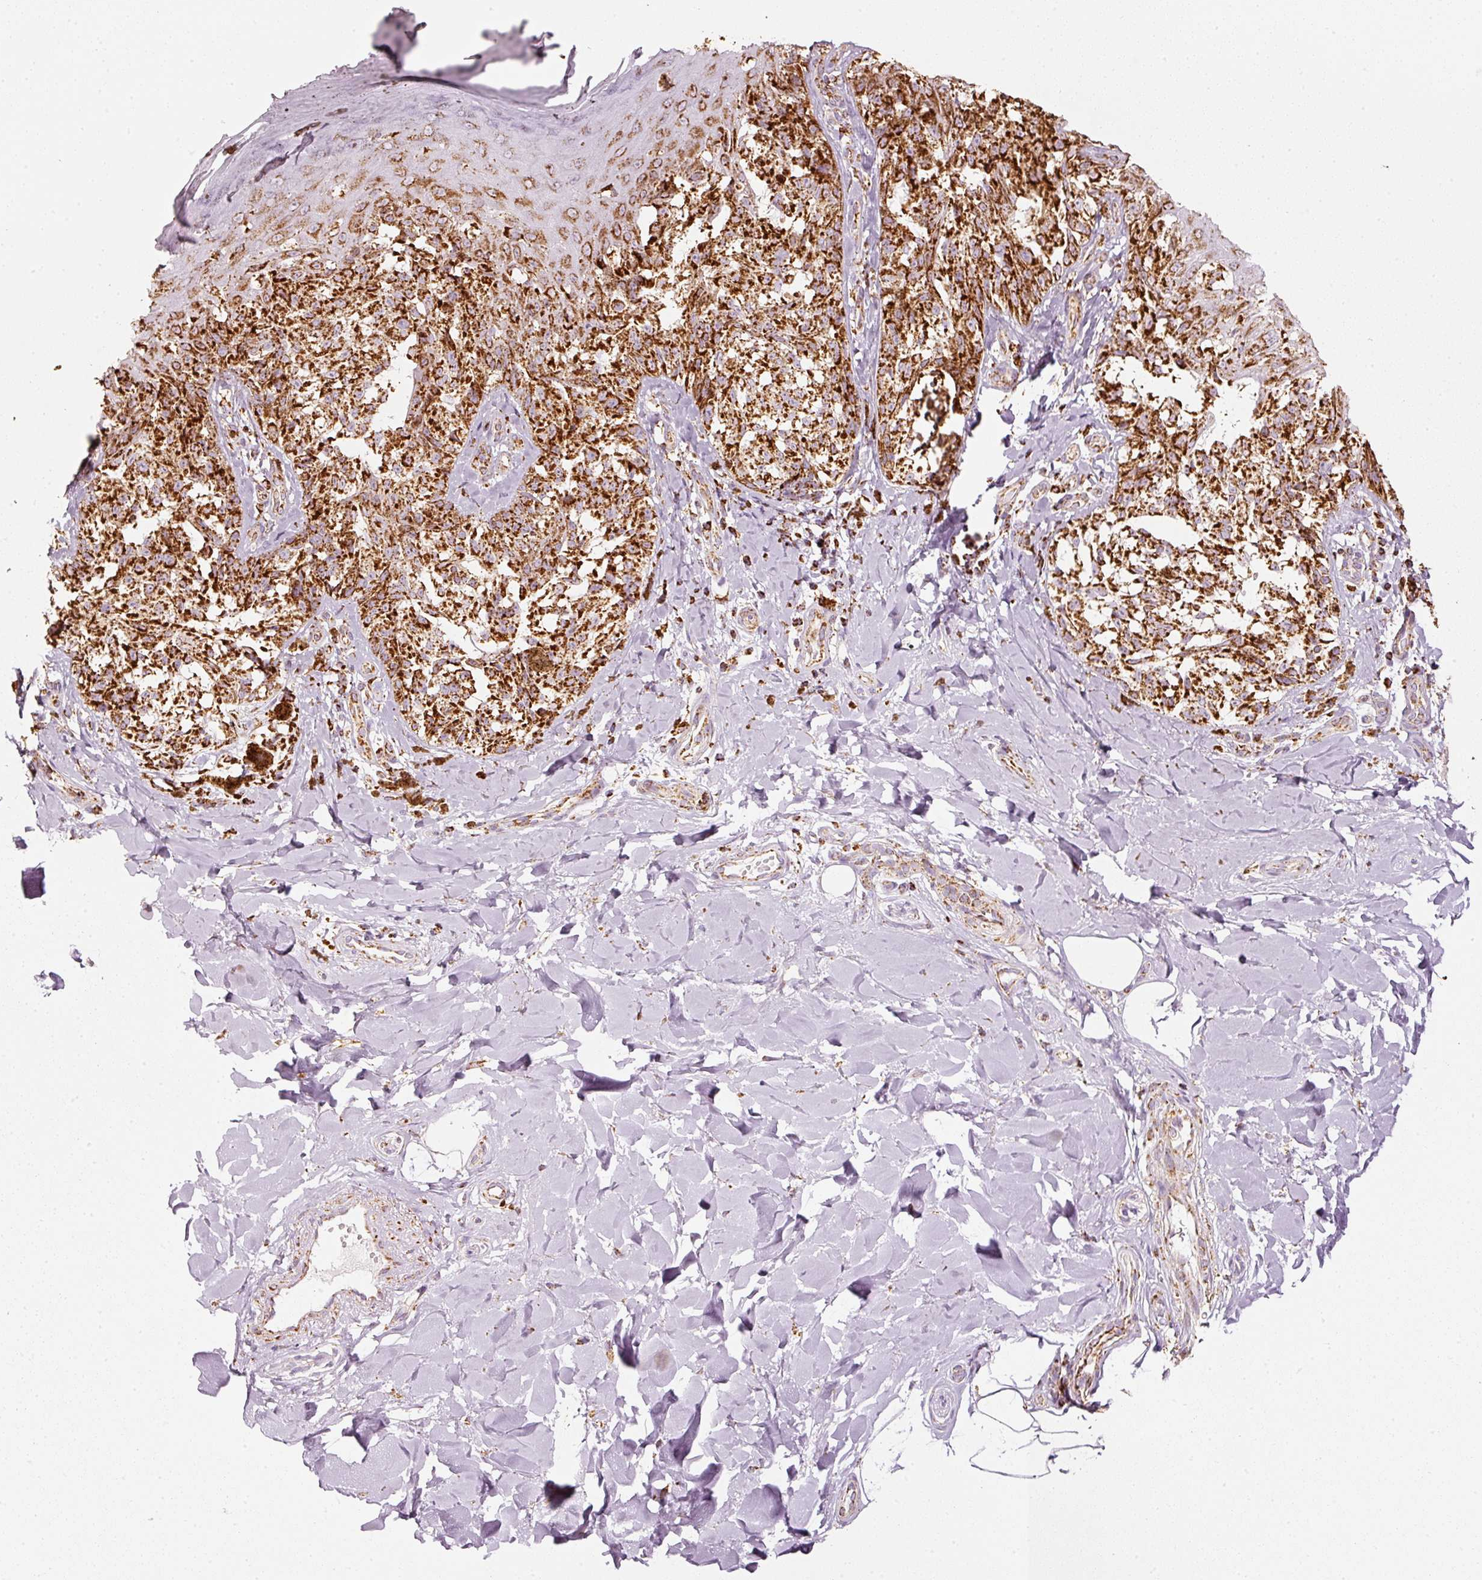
{"staining": {"intensity": "strong", "quantity": ">75%", "location": "cytoplasmic/membranous"}, "tissue": "melanoma", "cell_type": "Tumor cells", "image_type": "cancer", "snomed": [{"axis": "morphology", "description": "Malignant melanoma, NOS"}, {"axis": "topography", "description": "Skin"}], "caption": "DAB (3,3'-diaminobenzidine) immunohistochemical staining of malignant melanoma reveals strong cytoplasmic/membranous protein staining in about >75% of tumor cells.", "gene": "MT-CO2", "patient": {"sex": "female", "age": 65}}